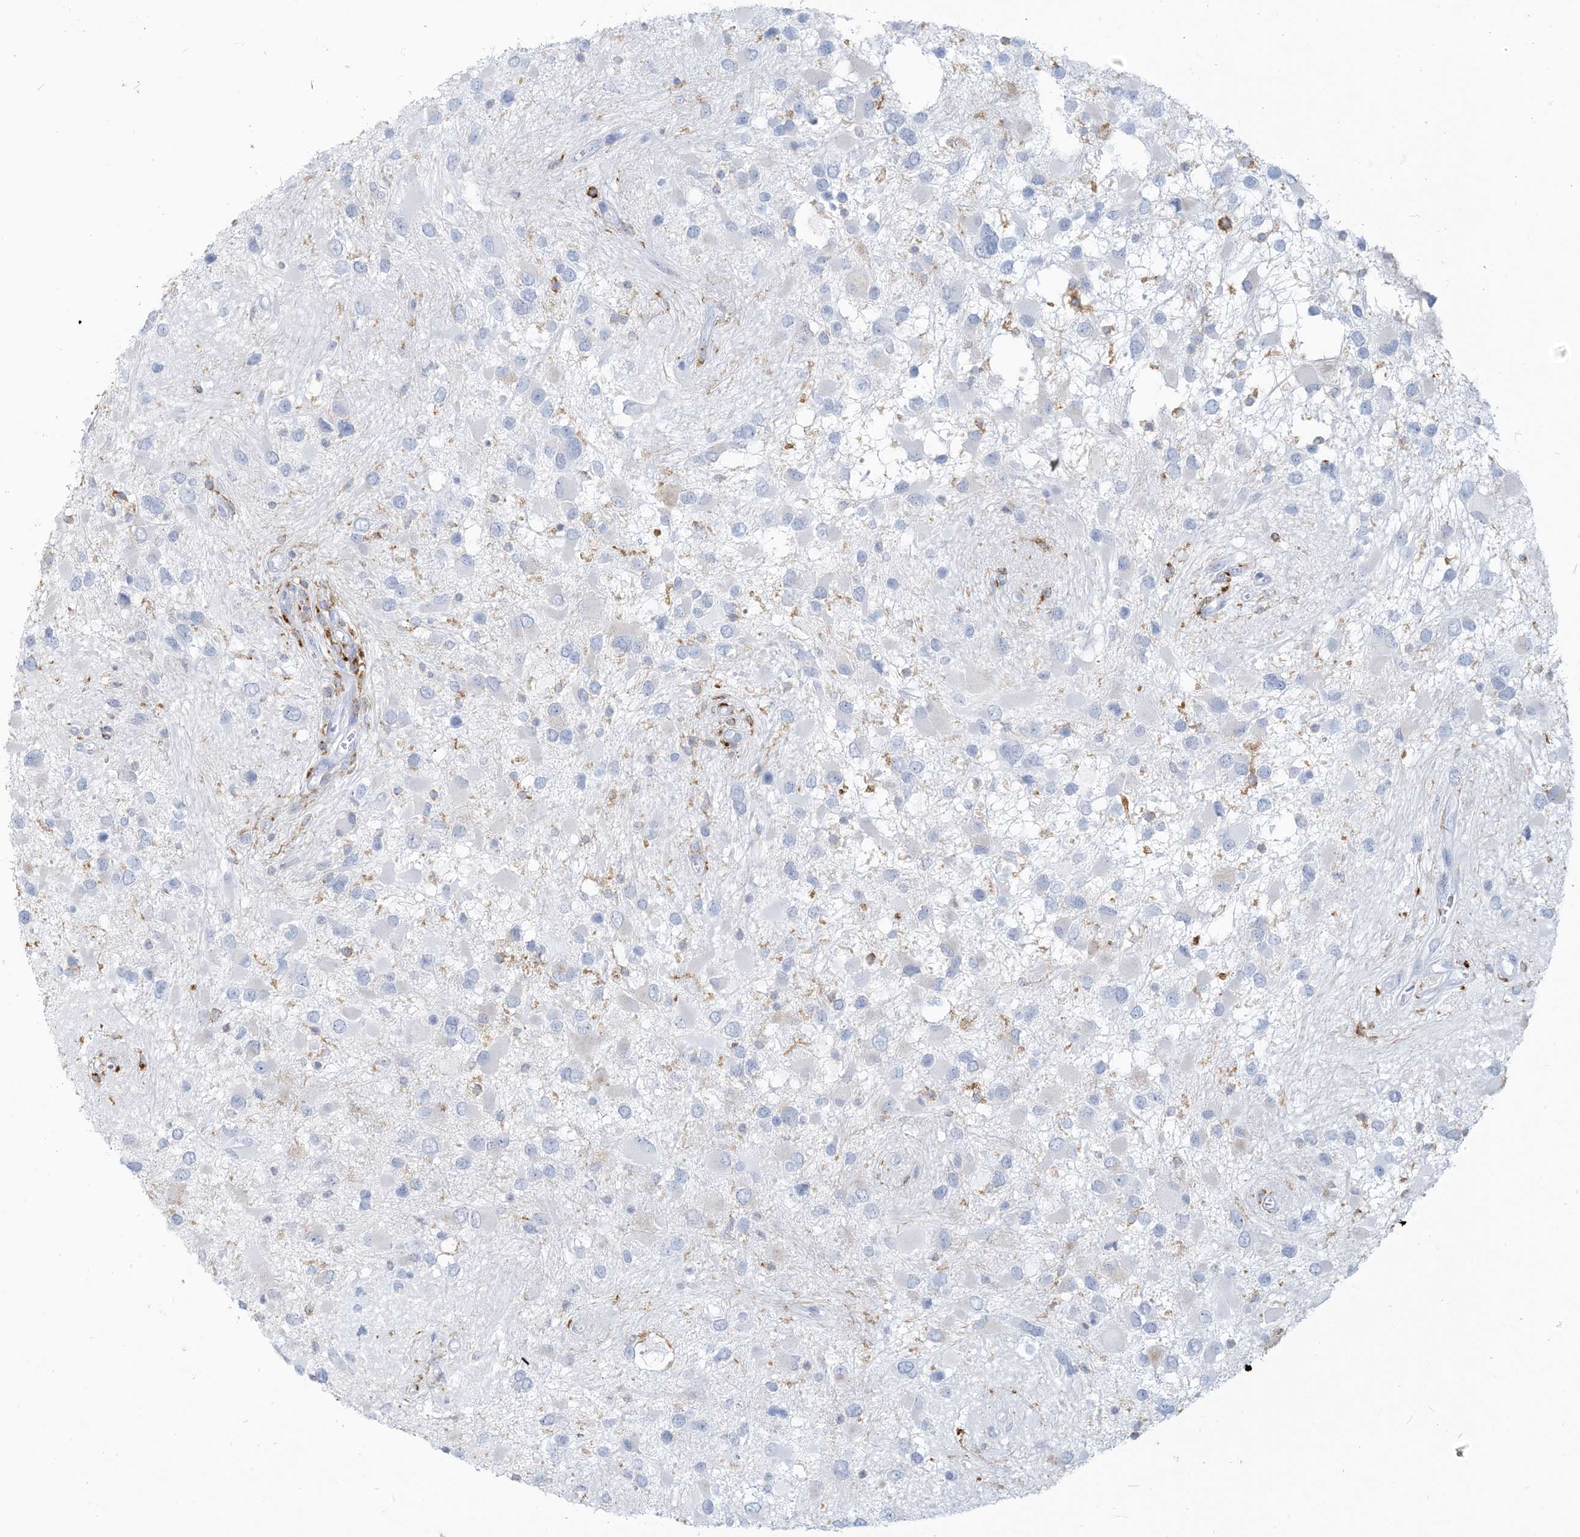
{"staining": {"intensity": "negative", "quantity": "none", "location": "none"}, "tissue": "glioma", "cell_type": "Tumor cells", "image_type": "cancer", "snomed": [{"axis": "morphology", "description": "Glioma, malignant, High grade"}, {"axis": "topography", "description": "Brain"}], "caption": "The micrograph reveals no significant positivity in tumor cells of glioma.", "gene": "HLA-DRB1", "patient": {"sex": "male", "age": 53}}